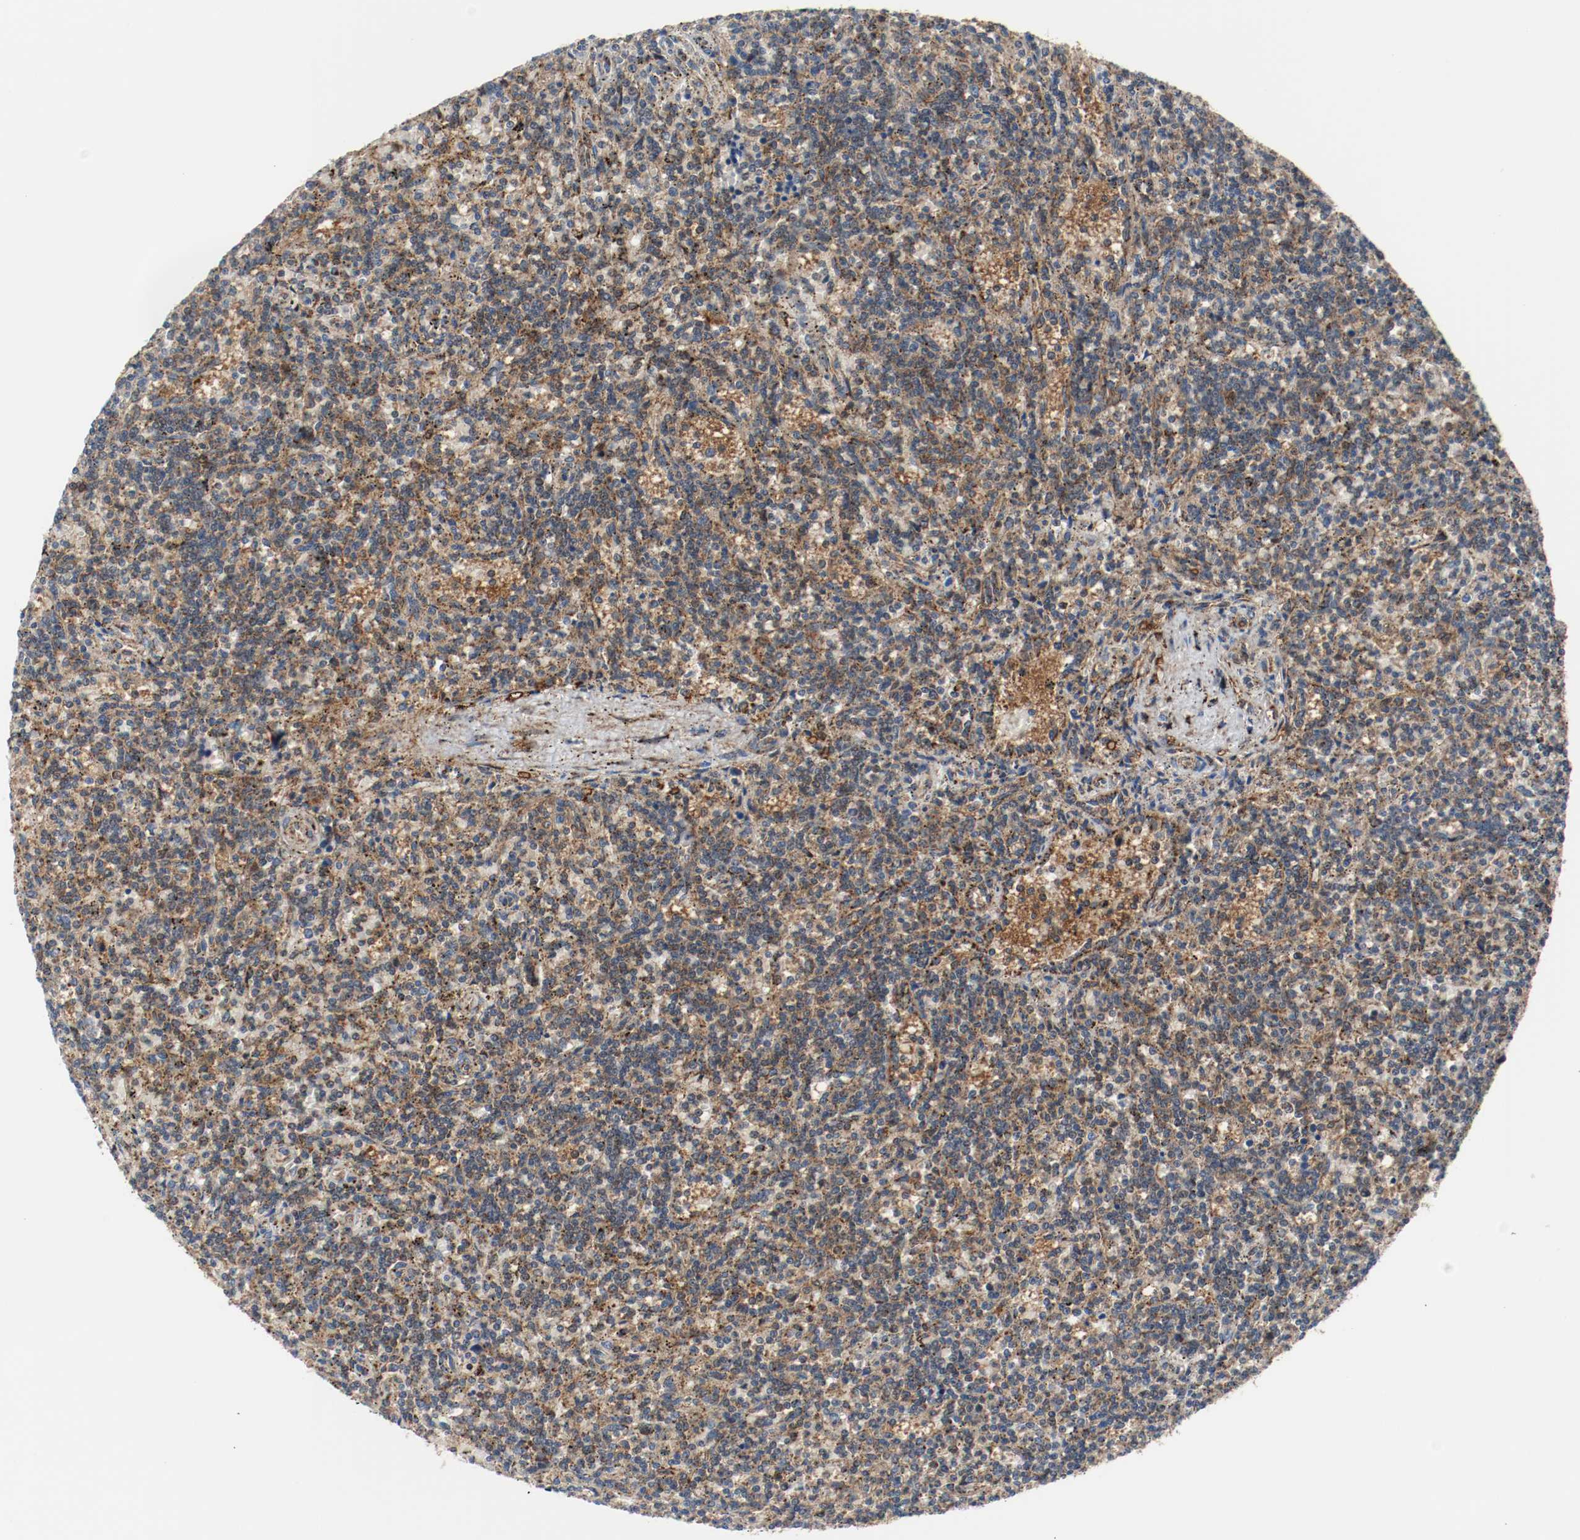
{"staining": {"intensity": "moderate", "quantity": ">75%", "location": "cytoplasmic/membranous"}, "tissue": "lymphoma", "cell_type": "Tumor cells", "image_type": "cancer", "snomed": [{"axis": "morphology", "description": "Malignant lymphoma, non-Hodgkin's type, Low grade"}, {"axis": "topography", "description": "Spleen"}], "caption": "Protein analysis of lymphoma tissue exhibits moderate cytoplasmic/membranous staining in approximately >75% of tumor cells.", "gene": "TXNRD1", "patient": {"sex": "male", "age": 73}}